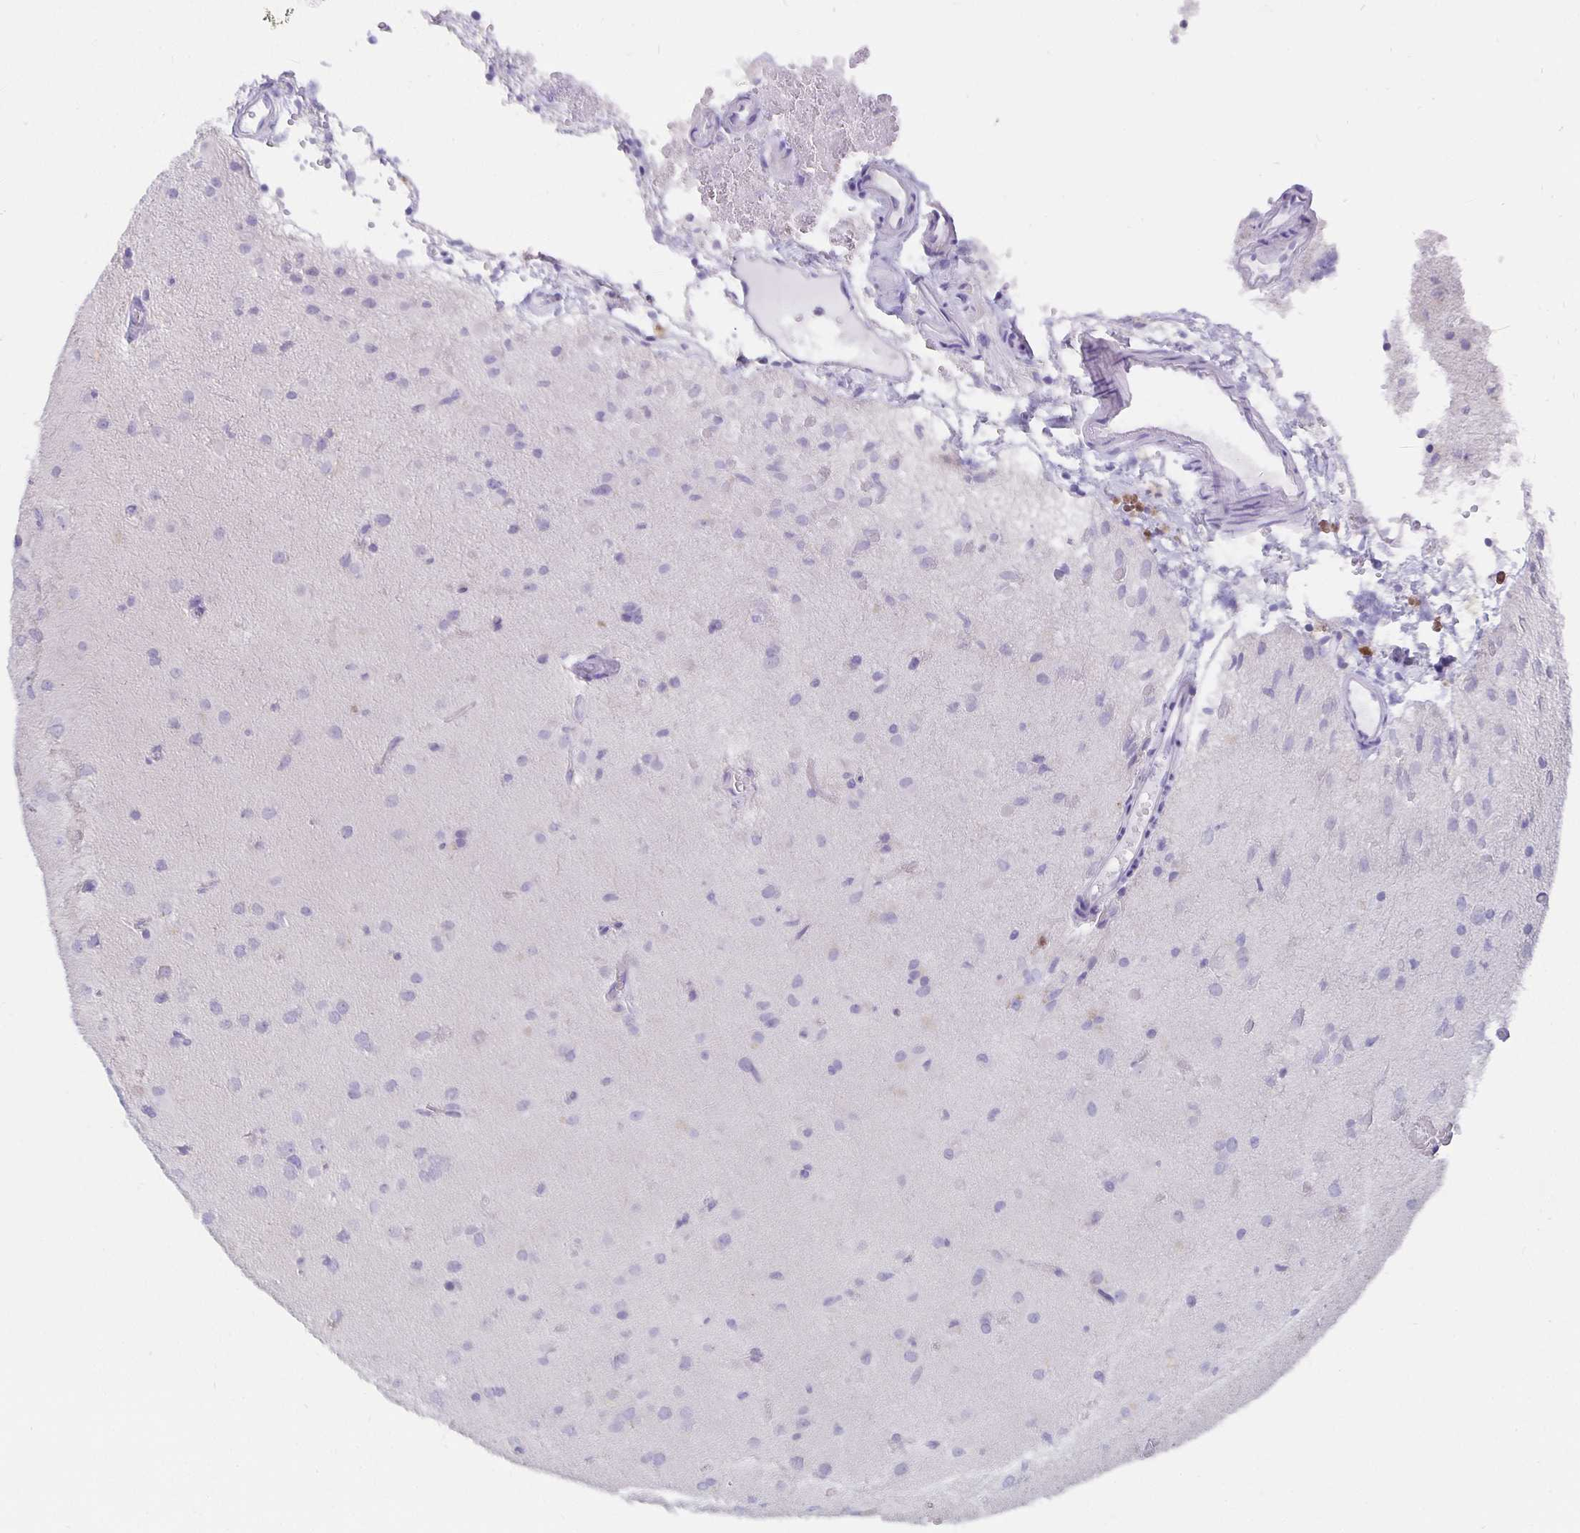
{"staining": {"intensity": "negative", "quantity": "none", "location": "none"}, "tissue": "glioma", "cell_type": "Tumor cells", "image_type": "cancer", "snomed": [{"axis": "morphology", "description": "Glioma, malignant, Low grade"}, {"axis": "topography", "description": "Brain"}], "caption": "Glioma stained for a protein using IHC displays no staining tumor cells.", "gene": "CFAP74", "patient": {"sex": "male", "age": 58}}